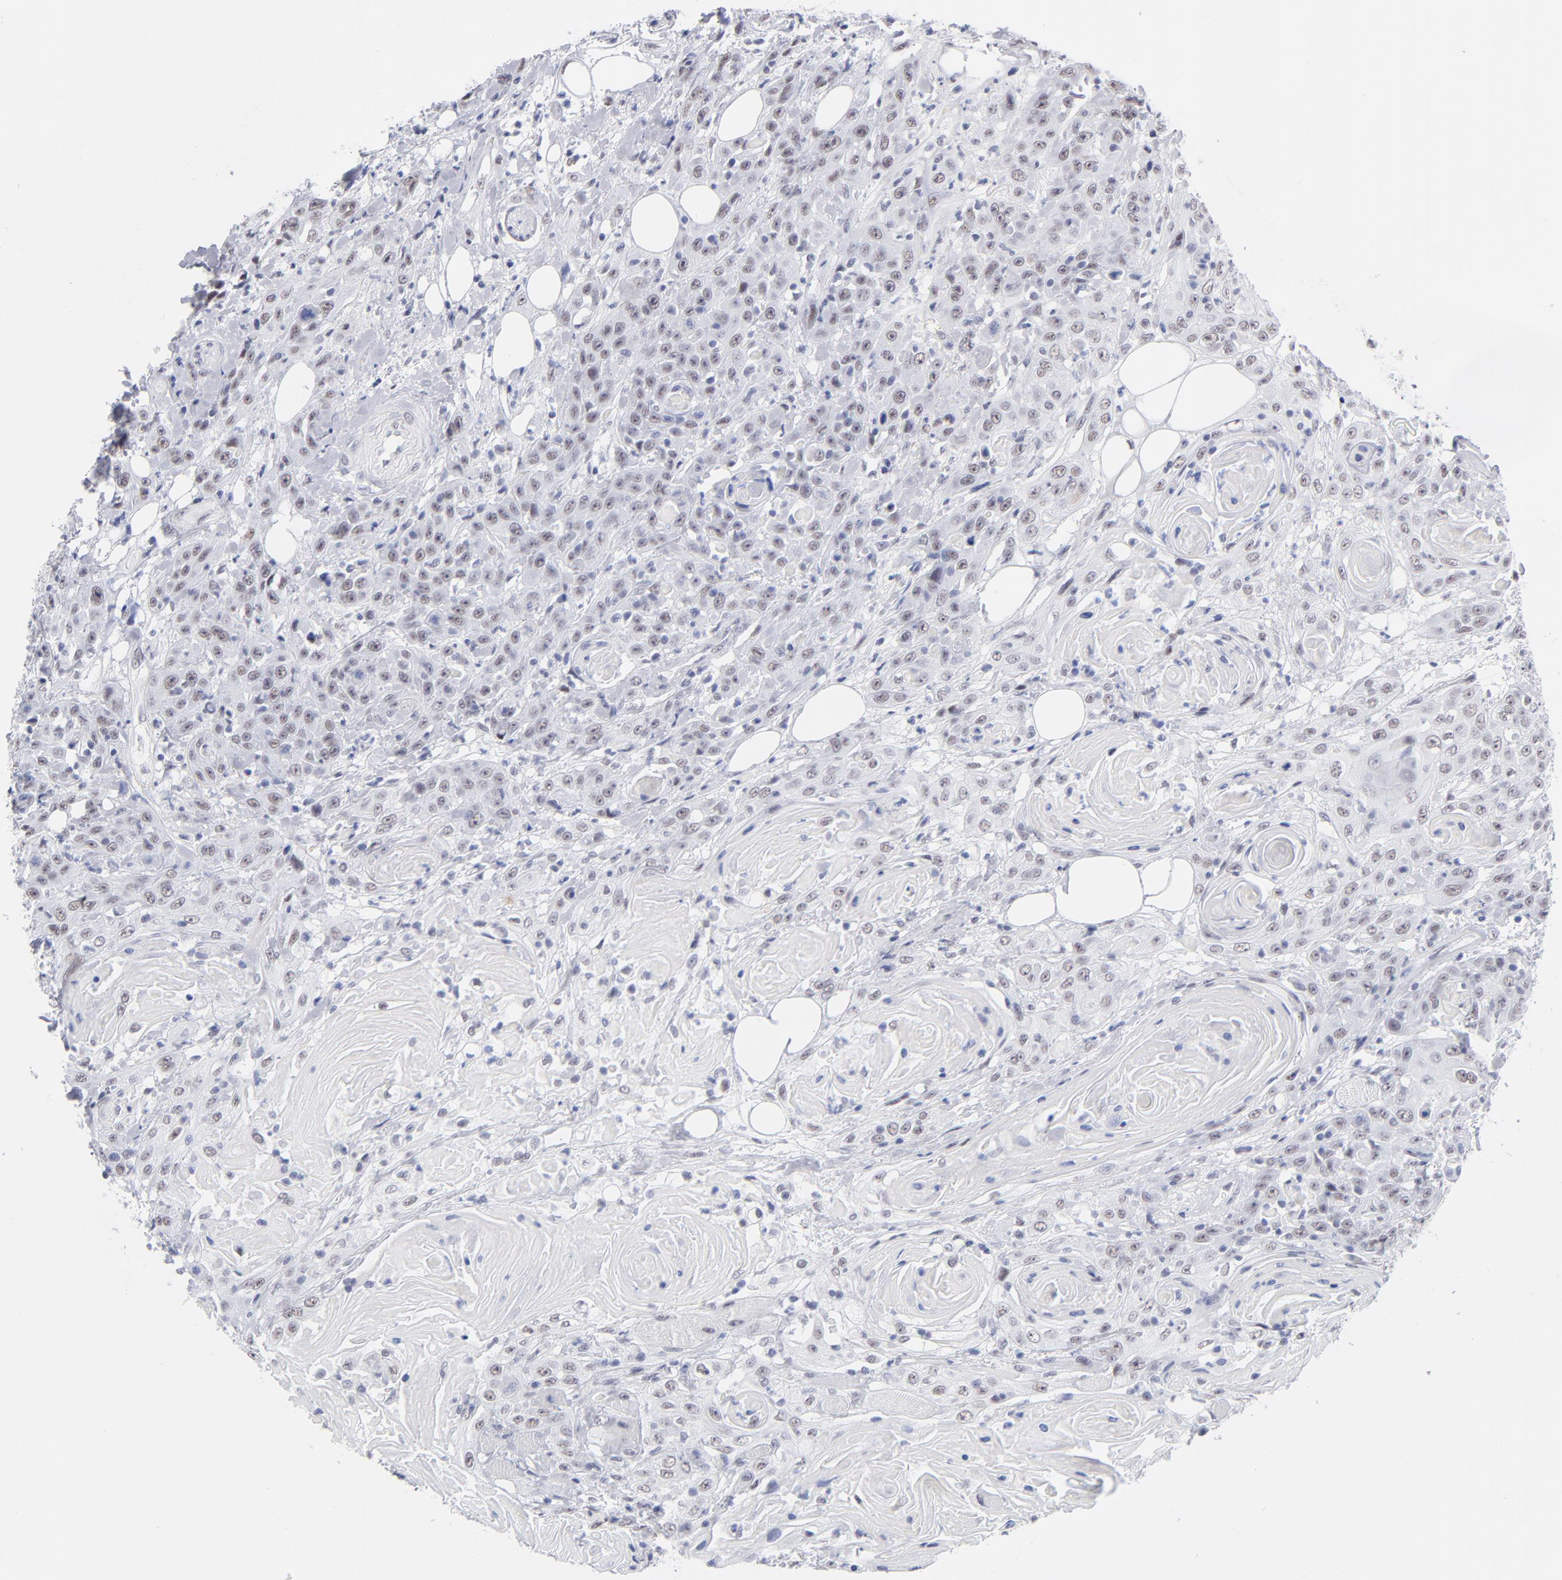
{"staining": {"intensity": "weak", "quantity": ">75%", "location": "nuclear"}, "tissue": "head and neck cancer", "cell_type": "Tumor cells", "image_type": "cancer", "snomed": [{"axis": "morphology", "description": "Squamous cell carcinoma, NOS"}, {"axis": "topography", "description": "Head-Neck"}], "caption": "Immunohistochemical staining of squamous cell carcinoma (head and neck) demonstrates weak nuclear protein staining in about >75% of tumor cells.", "gene": "SNRPB", "patient": {"sex": "female", "age": 84}}